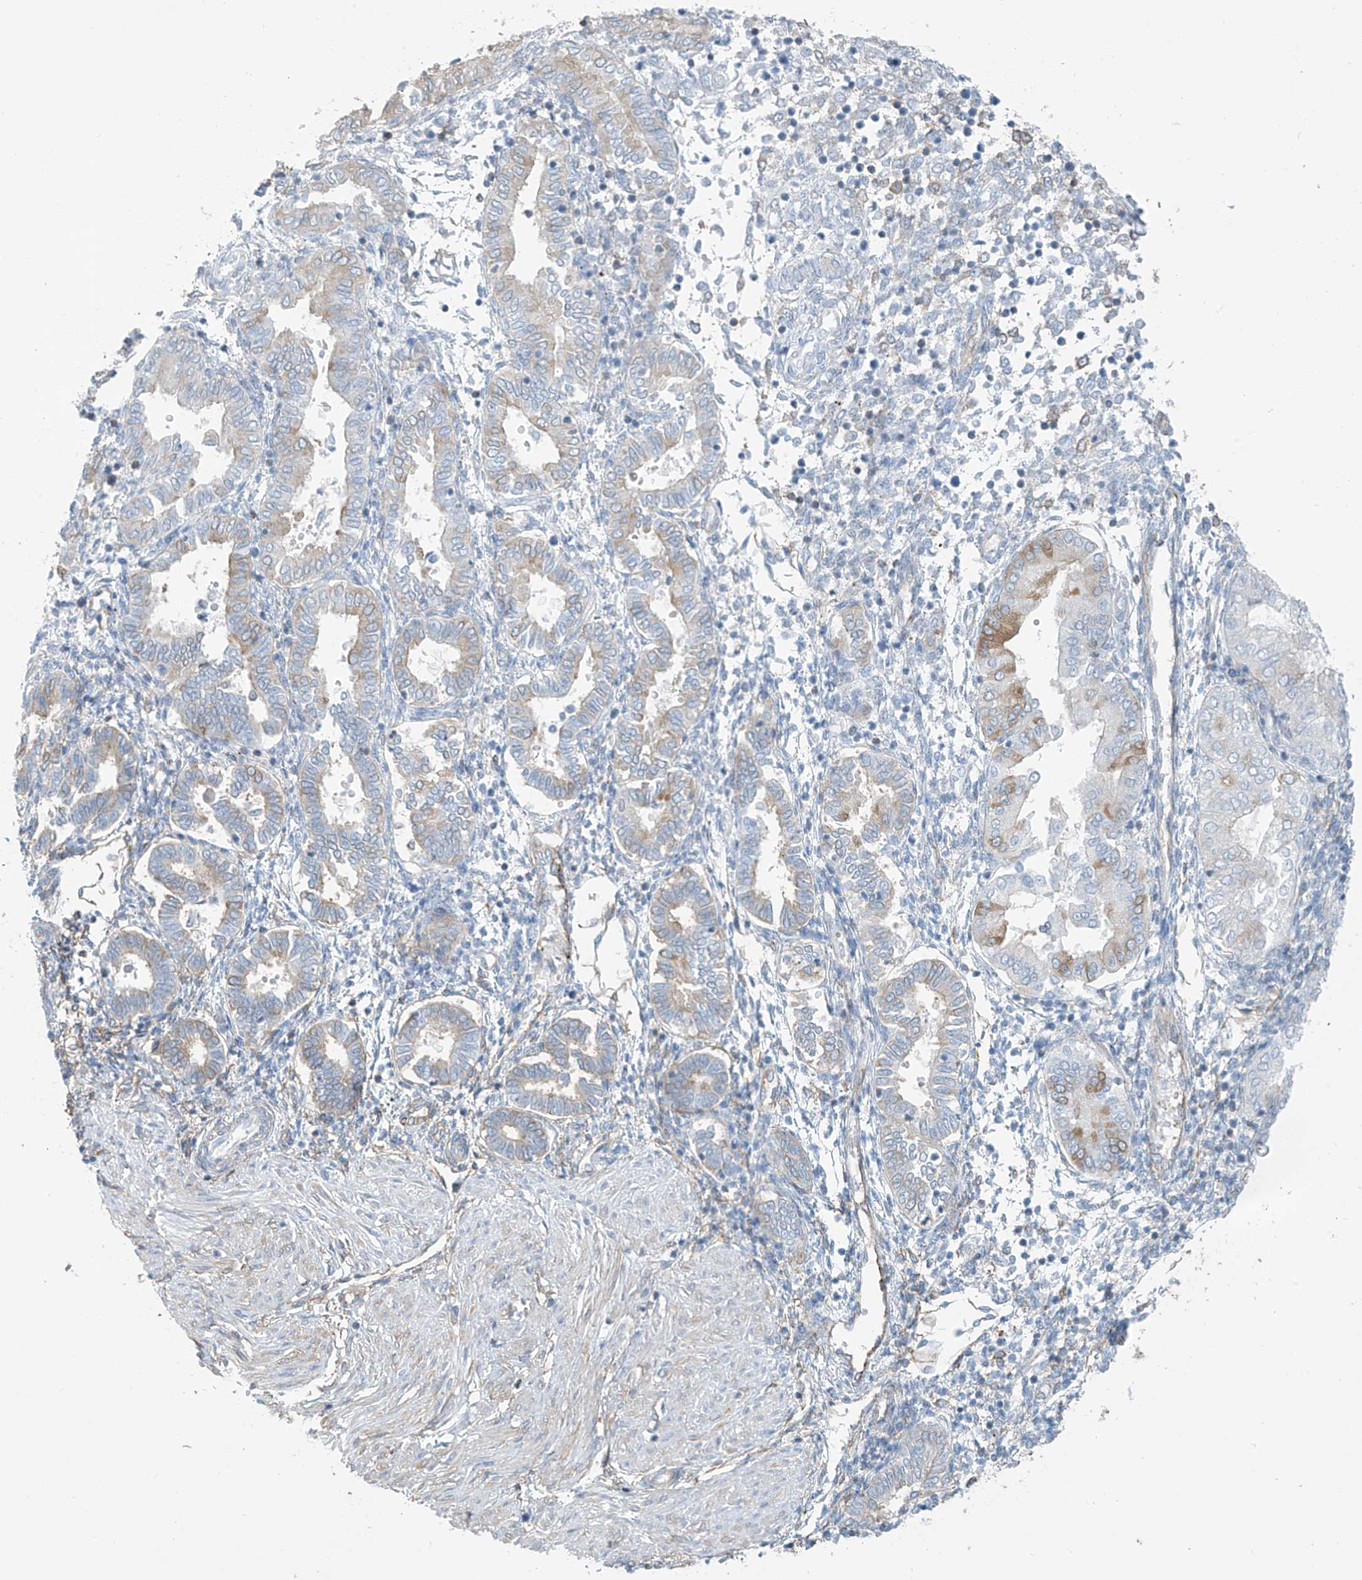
{"staining": {"intensity": "negative", "quantity": "none", "location": "none"}, "tissue": "endometrium", "cell_type": "Cells in endometrial stroma", "image_type": "normal", "snomed": [{"axis": "morphology", "description": "Normal tissue, NOS"}, {"axis": "topography", "description": "Endometrium"}], "caption": "This is an IHC photomicrograph of normal endometrium. There is no positivity in cells in endometrial stroma.", "gene": "ZNF846", "patient": {"sex": "female", "age": 53}}